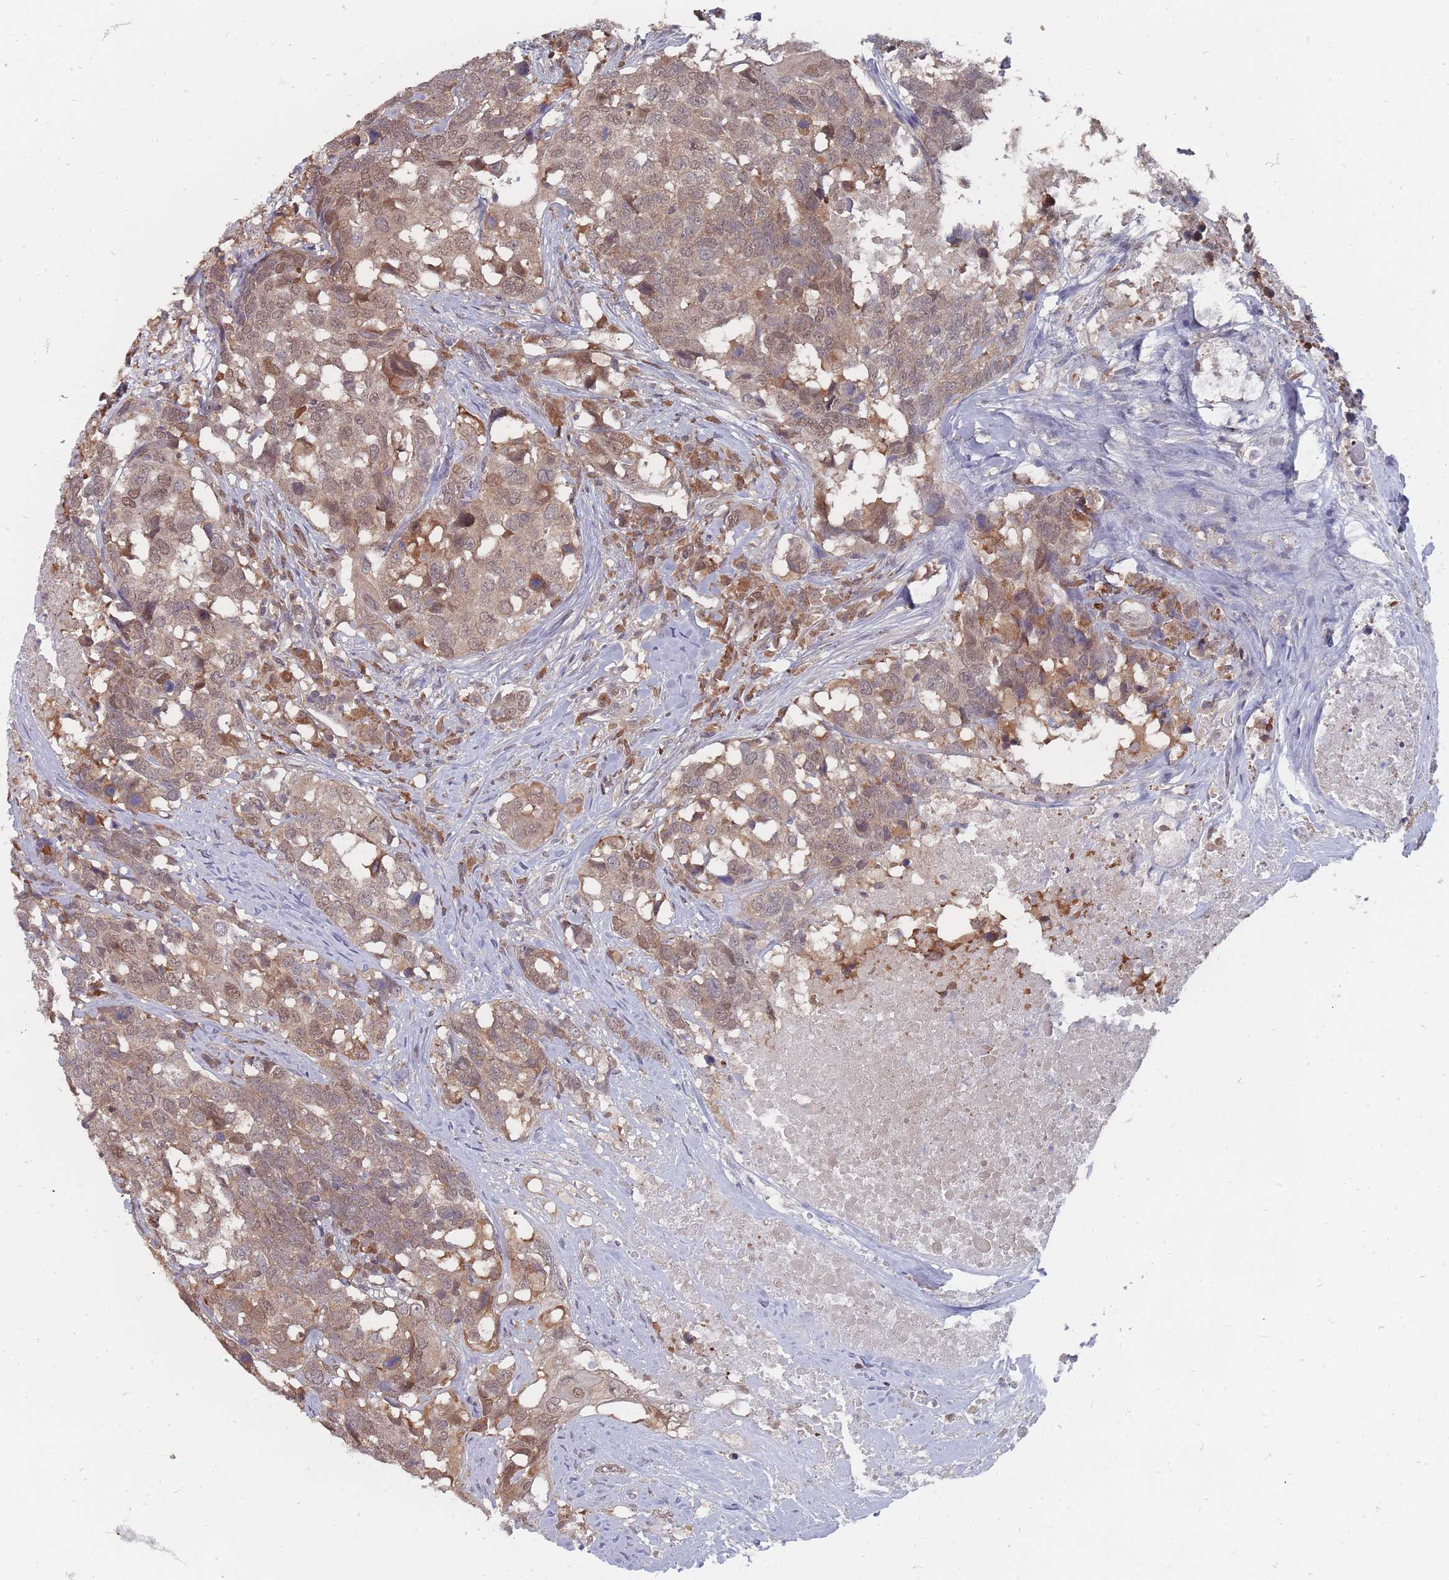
{"staining": {"intensity": "moderate", "quantity": "25%-75%", "location": "cytoplasmic/membranous,nuclear"}, "tissue": "head and neck cancer", "cell_type": "Tumor cells", "image_type": "cancer", "snomed": [{"axis": "morphology", "description": "Squamous cell carcinoma, NOS"}, {"axis": "topography", "description": "Head-Neck"}], "caption": "The image displays a brown stain indicating the presence of a protein in the cytoplasmic/membranous and nuclear of tumor cells in head and neck cancer (squamous cell carcinoma).", "gene": "NKD1", "patient": {"sex": "male", "age": 66}}